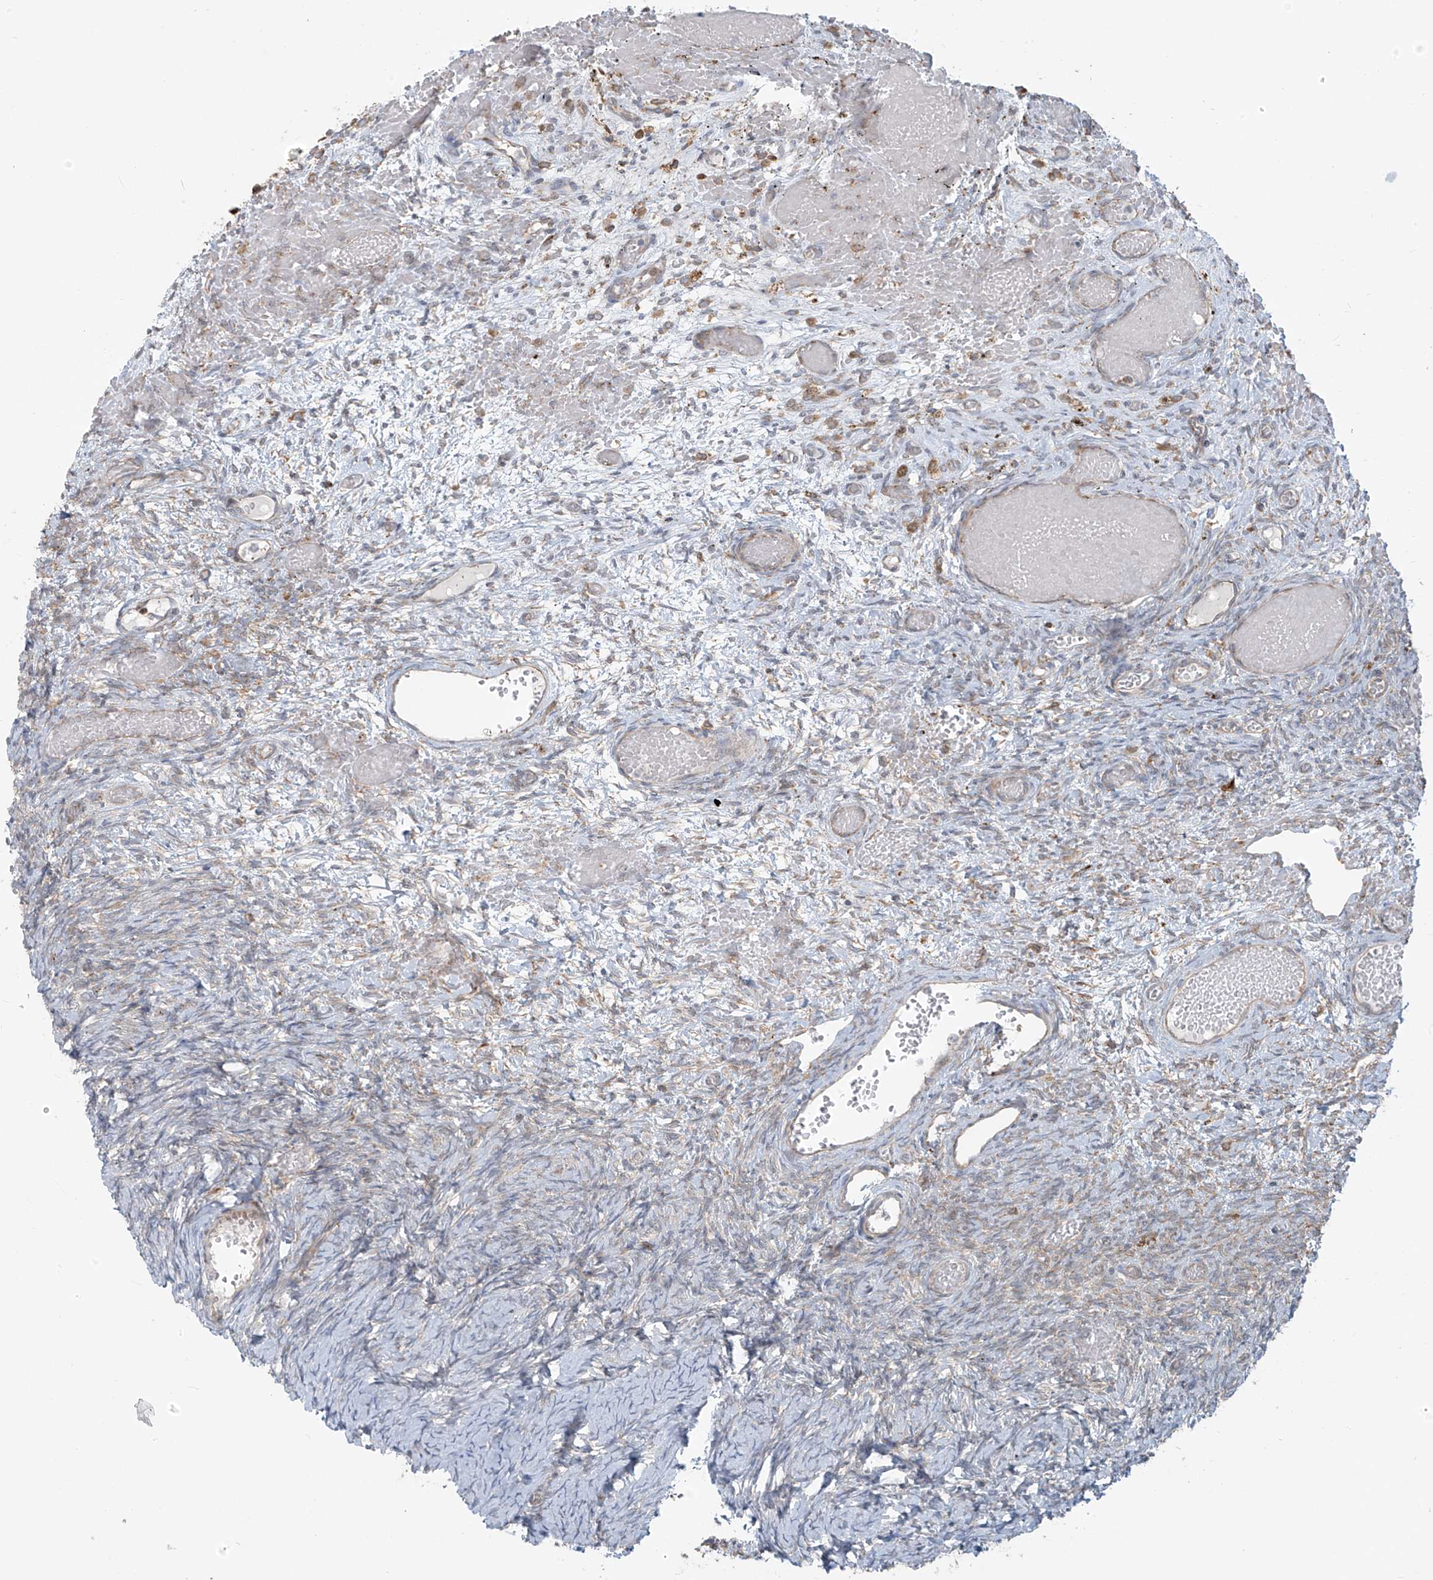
{"staining": {"intensity": "weak", "quantity": "<25%", "location": "cytoplasmic/membranous"}, "tissue": "ovary", "cell_type": "Ovarian stroma cells", "image_type": "normal", "snomed": [{"axis": "morphology", "description": "Adenocarcinoma, NOS"}, {"axis": "topography", "description": "Endometrium"}], "caption": "Photomicrograph shows no protein expression in ovarian stroma cells of unremarkable ovary.", "gene": "KATNIP", "patient": {"sex": "female", "age": 32}}